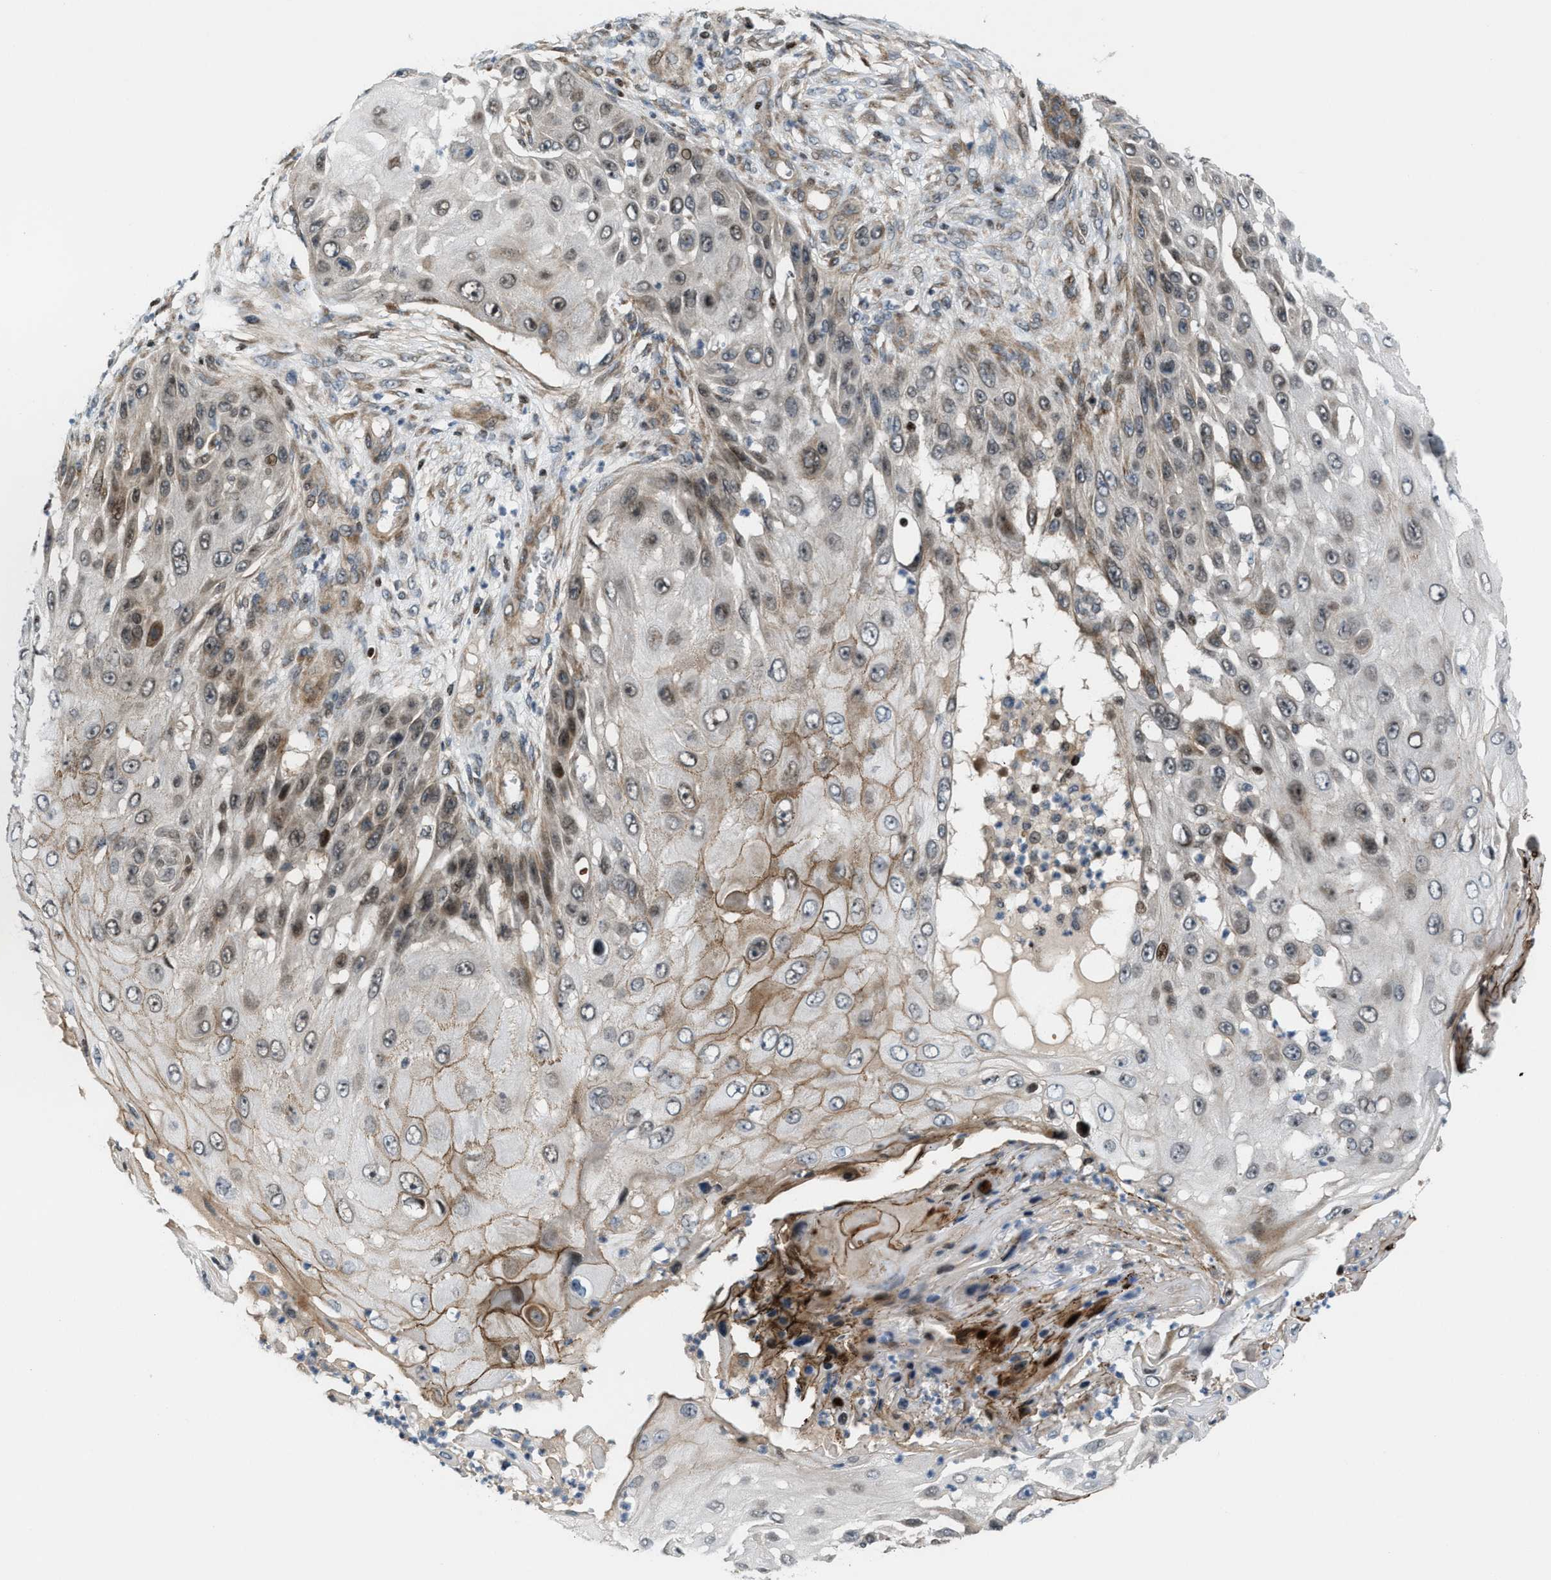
{"staining": {"intensity": "moderate", "quantity": "<25%", "location": "cytoplasmic/membranous,nuclear"}, "tissue": "skin cancer", "cell_type": "Tumor cells", "image_type": "cancer", "snomed": [{"axis": "morphology", "description": "Squamous cell carcinoma, NOS"}, {"axis": "topography", "description": "Skin"}], "caption": "Tumor cells show low levels of moderate cytoplasmic/membranous and nuclear positivity in about <25% of cells in skin cancer.", "gene": "ZNF276", "patient": {"sex": "female", "age": 44}}